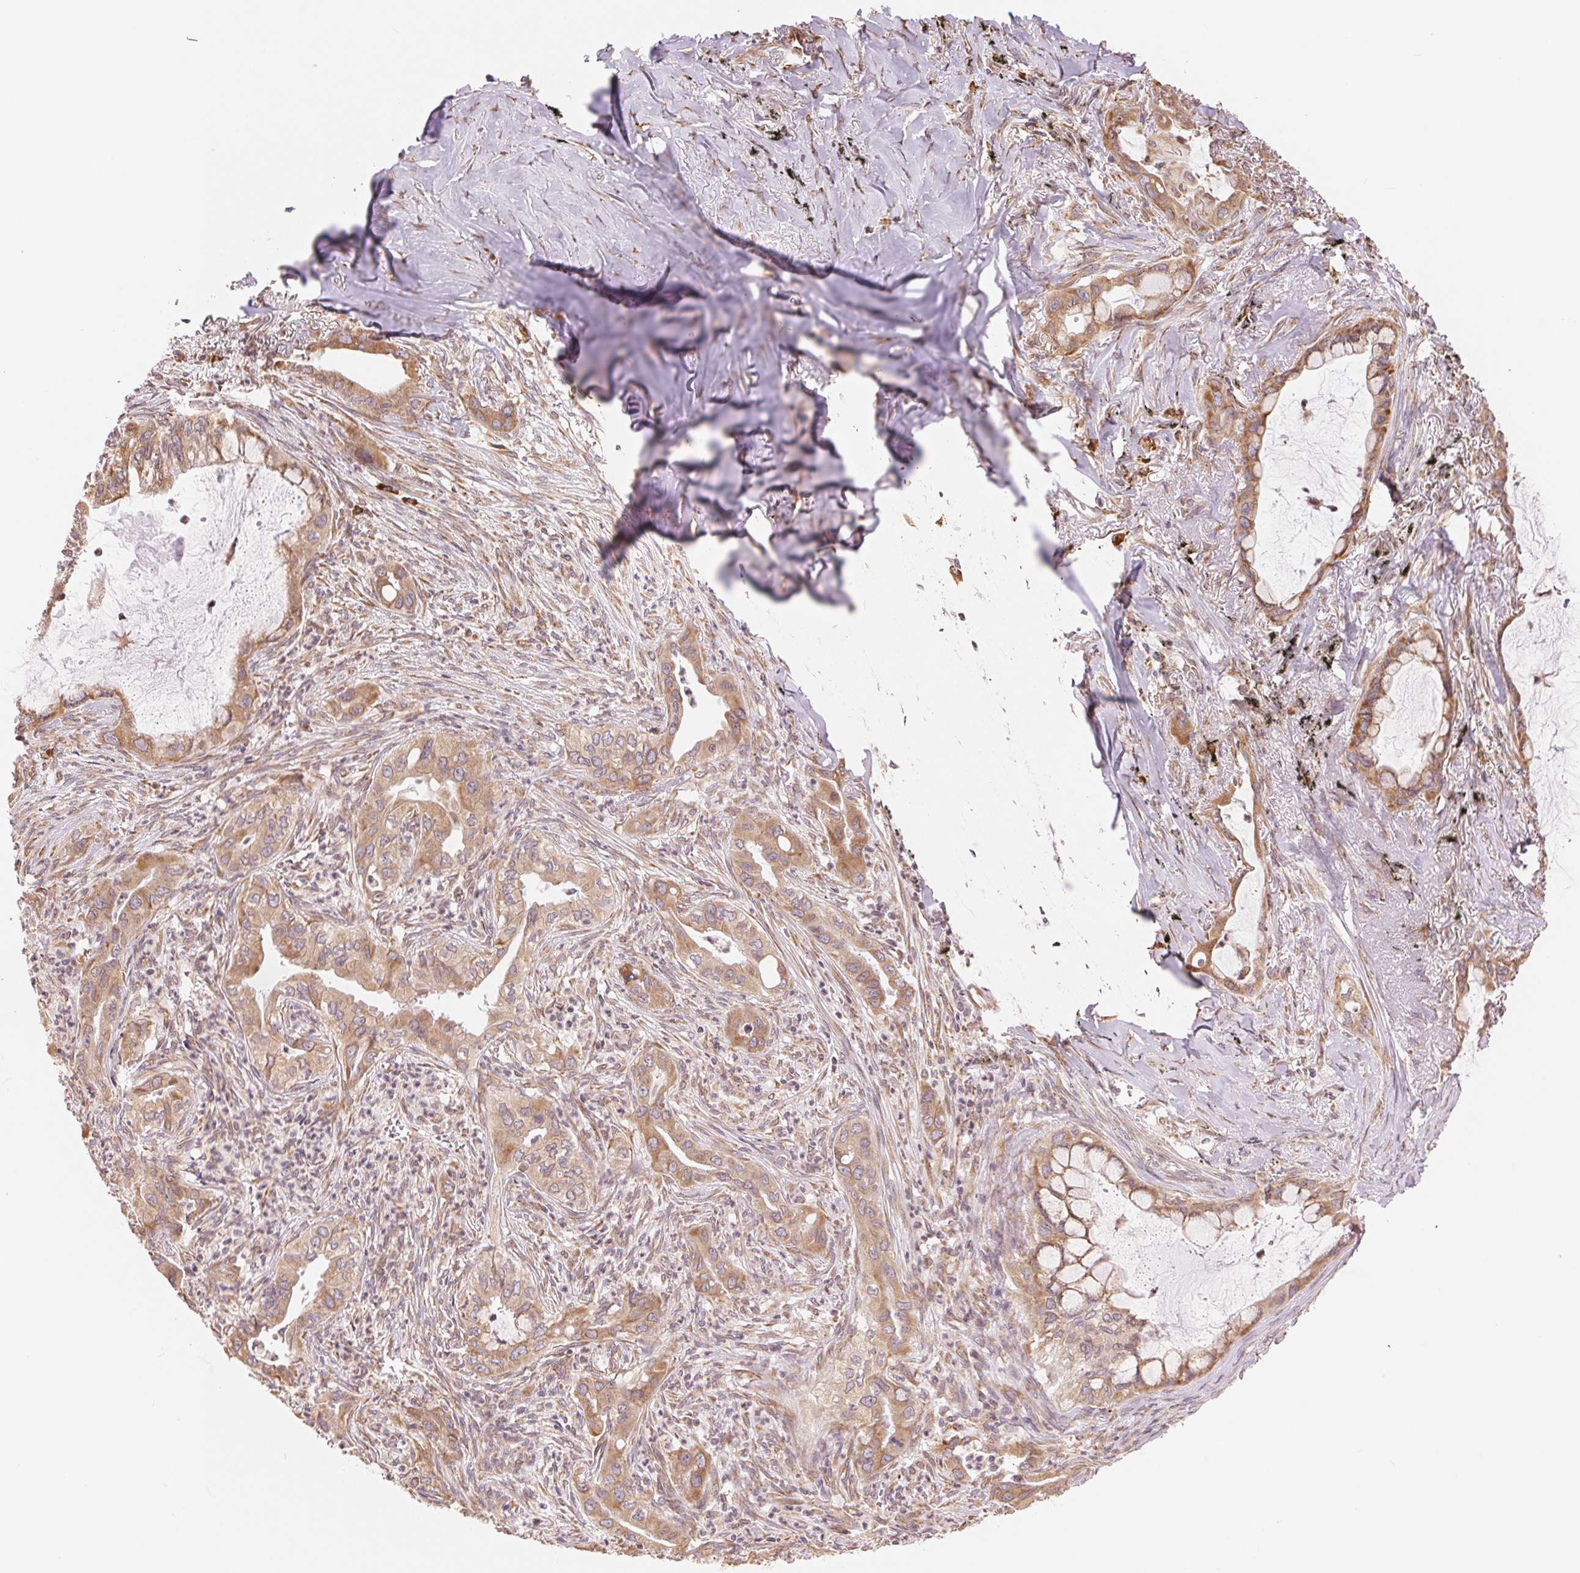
{"staining": {"intensity": "moderate", "quantity": ">75%", "location": "cytoplasmic/membranous"}, "tissue": "lung cancer", "cell_type": "Tumor cells", "image_type": "cancer", "snomed": [{"axis": "morphology", "description": "Adenocarcinoma, NOS"}, {"axis": "topography", "description": "Lung"}], "caption": "An IHC micrograph of neoplastic tissue is shown. Protein staining in brown highlights moderate cytoplasmic/membranous positivity in lung cancer within tumor cells.", "gene": "RPN1", "patient": {"sex": "male", "age": 65}}